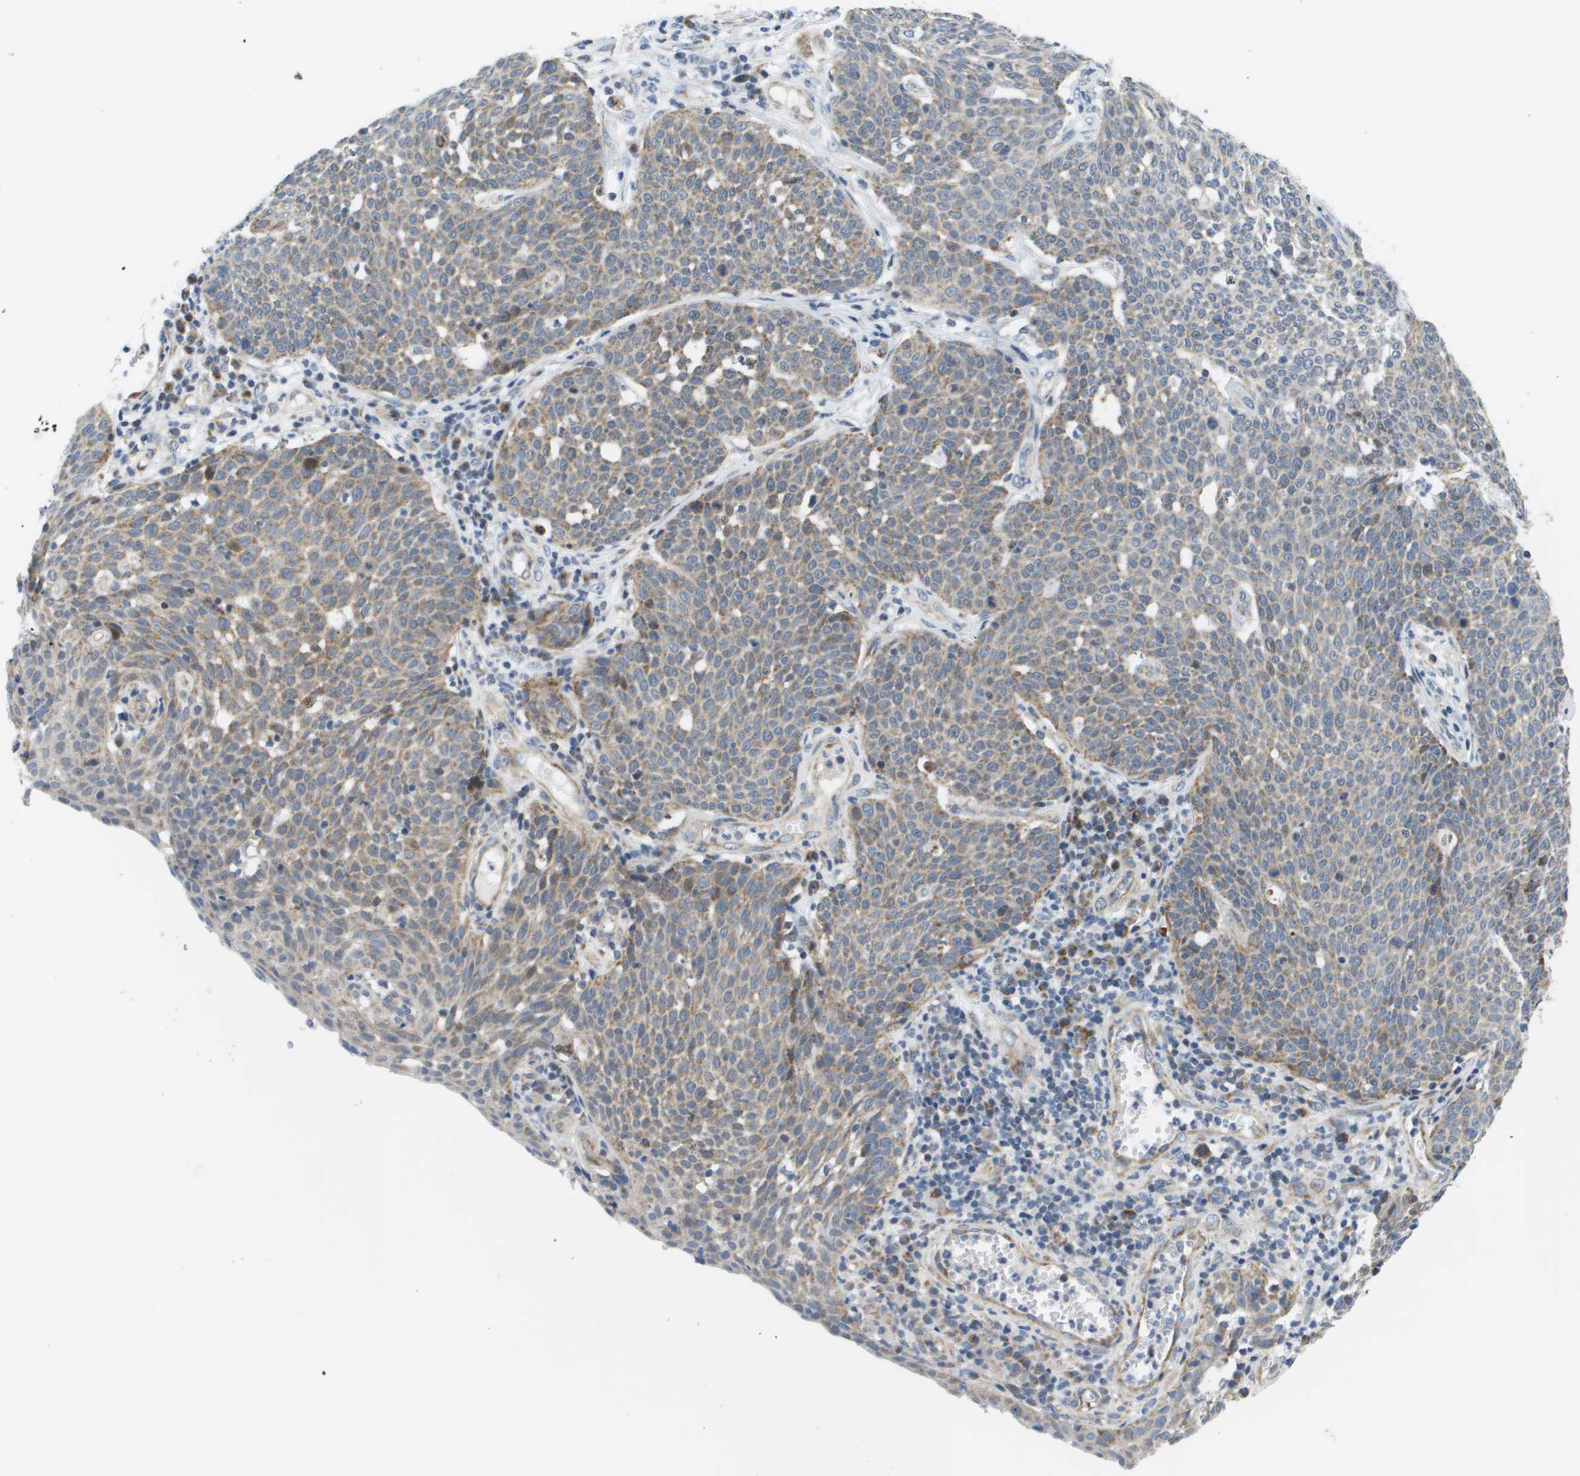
{"staining": {"intensity": "weak", "quantity": ">75%", "location": "cytoplasmic/membranous"}, "tissue": "cervical cancer", "cell_type": "Tumor cells", "image_type": "cancer", "snomed": [{"axis": "morphology", "description": "Squamous cell carcinoma, NOS"}, {"axis": "topography", "description": "Cervix"}], "caption": "Brown immunohistochemical staining in cervical squamous cell carcinoma reveals weak cytoplasmic/membranous expression in approximately >75% of tumor cells. Using DAB (3,3'-diaminobenzidine) (brown) and hematoxylin (blue) stains, captured at high magnification using brightfield microscopy.", "gene": "KRT23", "patient": {"sex": "female", "age": 34}}